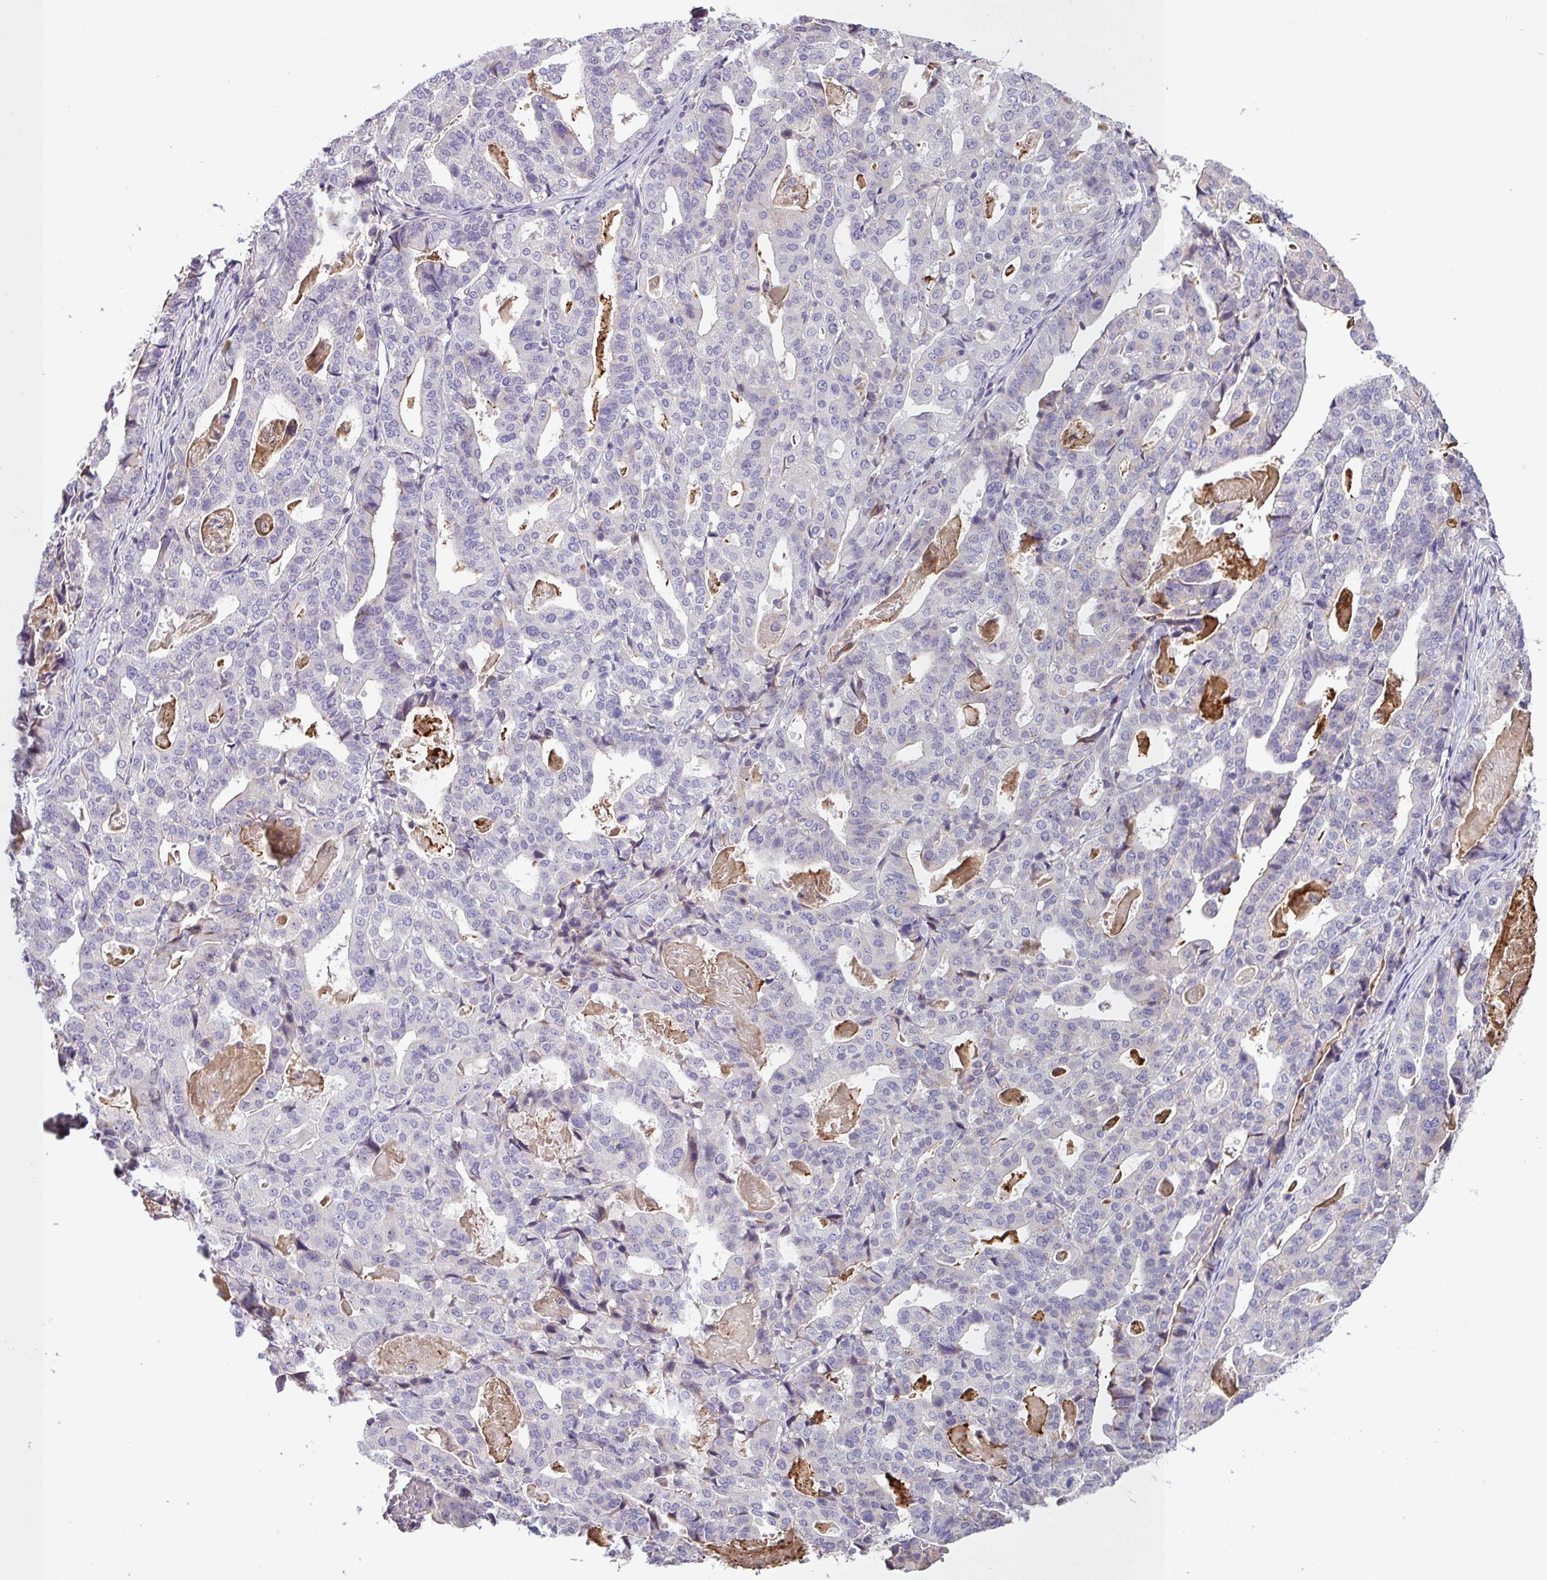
{"staining": {"intensity": "negative", "quantity": "none", "location": "none"}, "tissue": "stomach cancer", "cell_type": "Tumor cells", "image_type": "cancer", "snomed": [{"axis": "morphology", "description": "Adenocarcinoma, NOS"}, {"axis": "topography", "description": "Stomach"}], "caption": "Stomach adenocarcinoma stained for a protein using immunohistochemistry (IHC) reveals no staining tumor cells.", "gene": "SFTPB", "patient": {"sex": "male", "age": 48}}